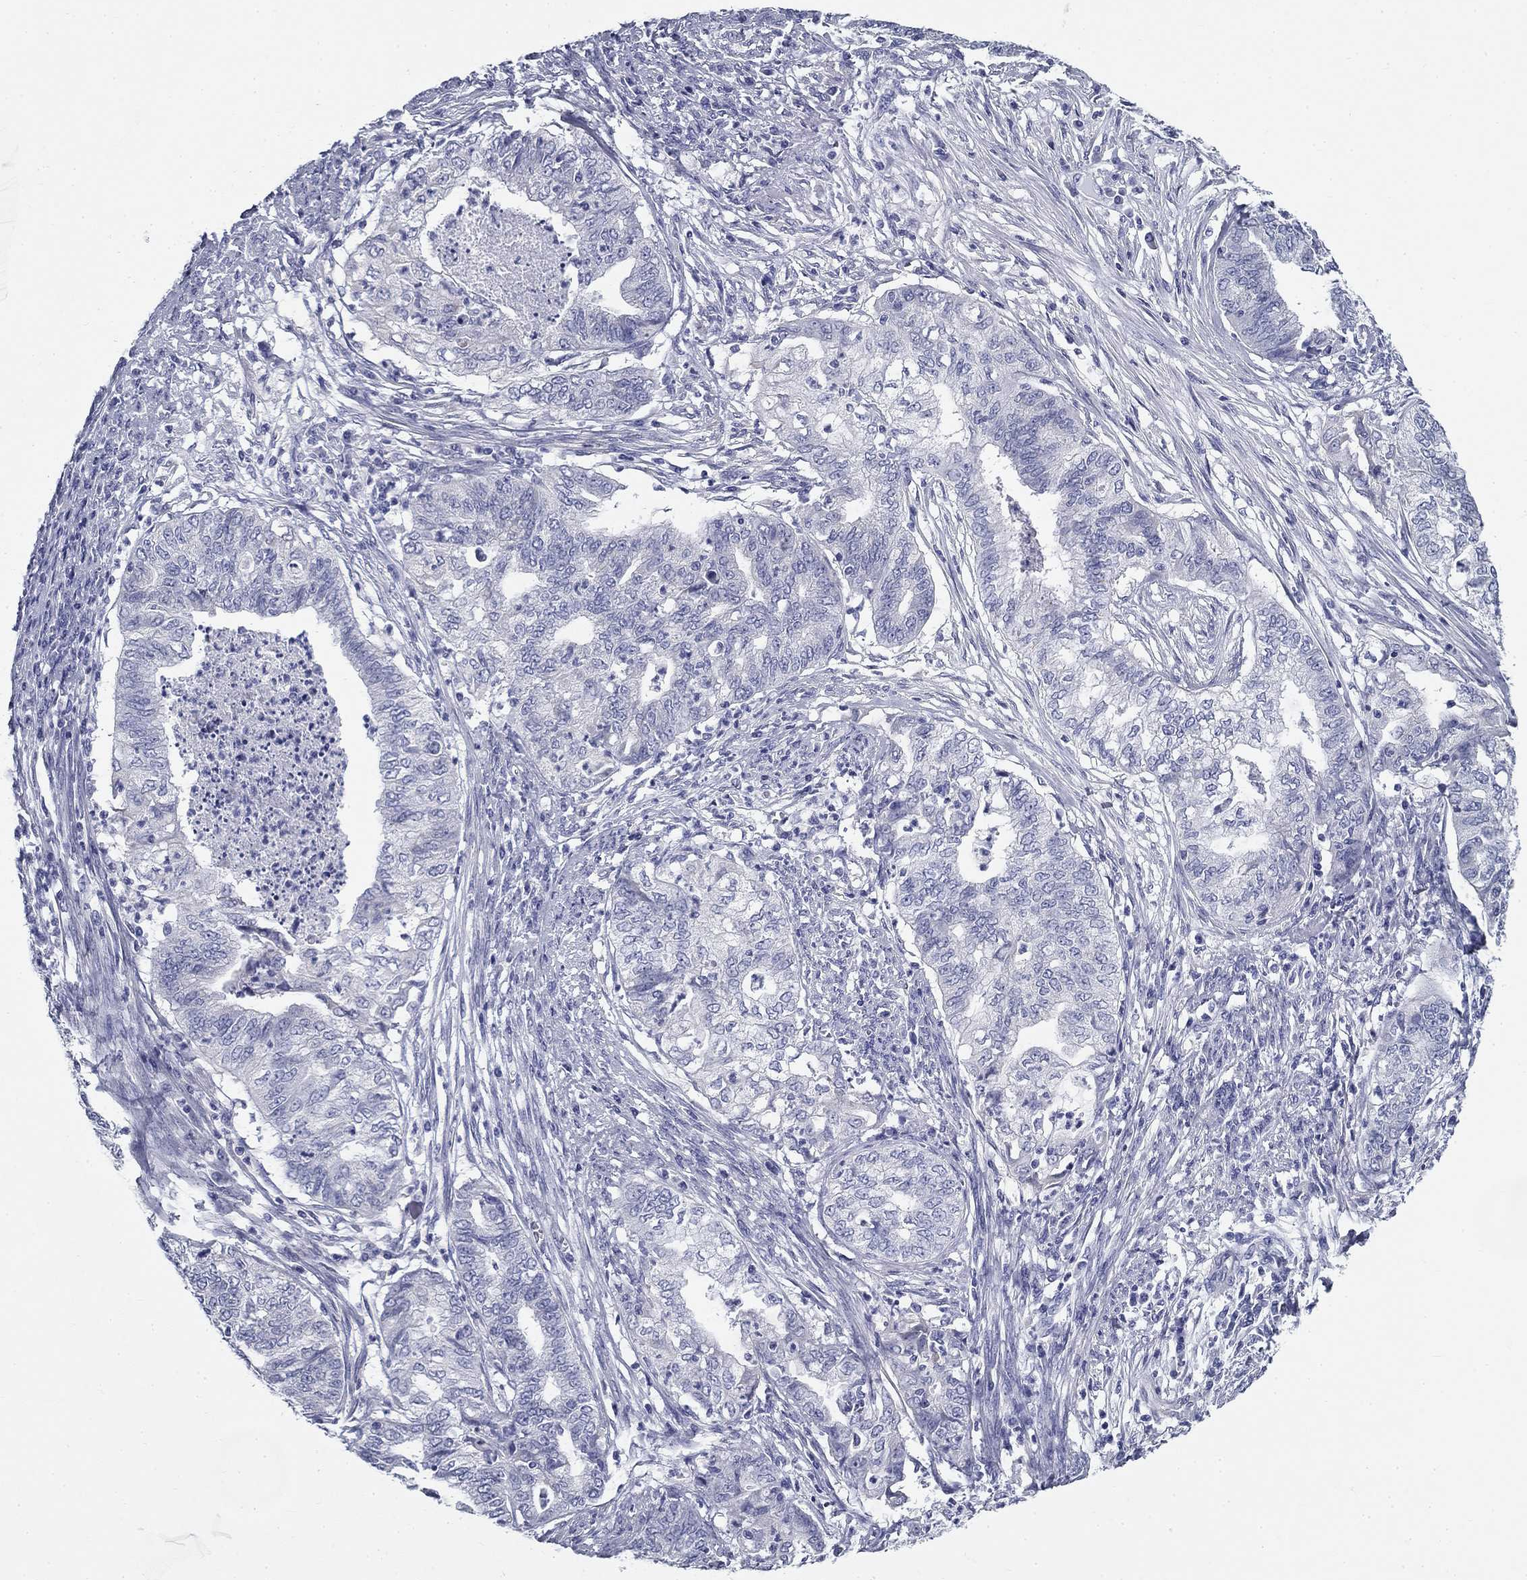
{"staining": {"intensity": "negative", "quantity": "none", "location": "none"}, "tissue": "endometrial cancer", "cell_type": "Tumor cells", "image_type": "cancer", "snomed": [{"axis": "morphology", "description": "Adenocarcinoma, NOS"}, {"axis": "topography", "description": "Endometrium"}], "caption": "IHC image of adenocarcinoma (endometrial) stained for a protein (brown), which shows no expression in tumor cells.", "gene": "GALNTL5", "patient": {"sex": "female", "age": 79}}